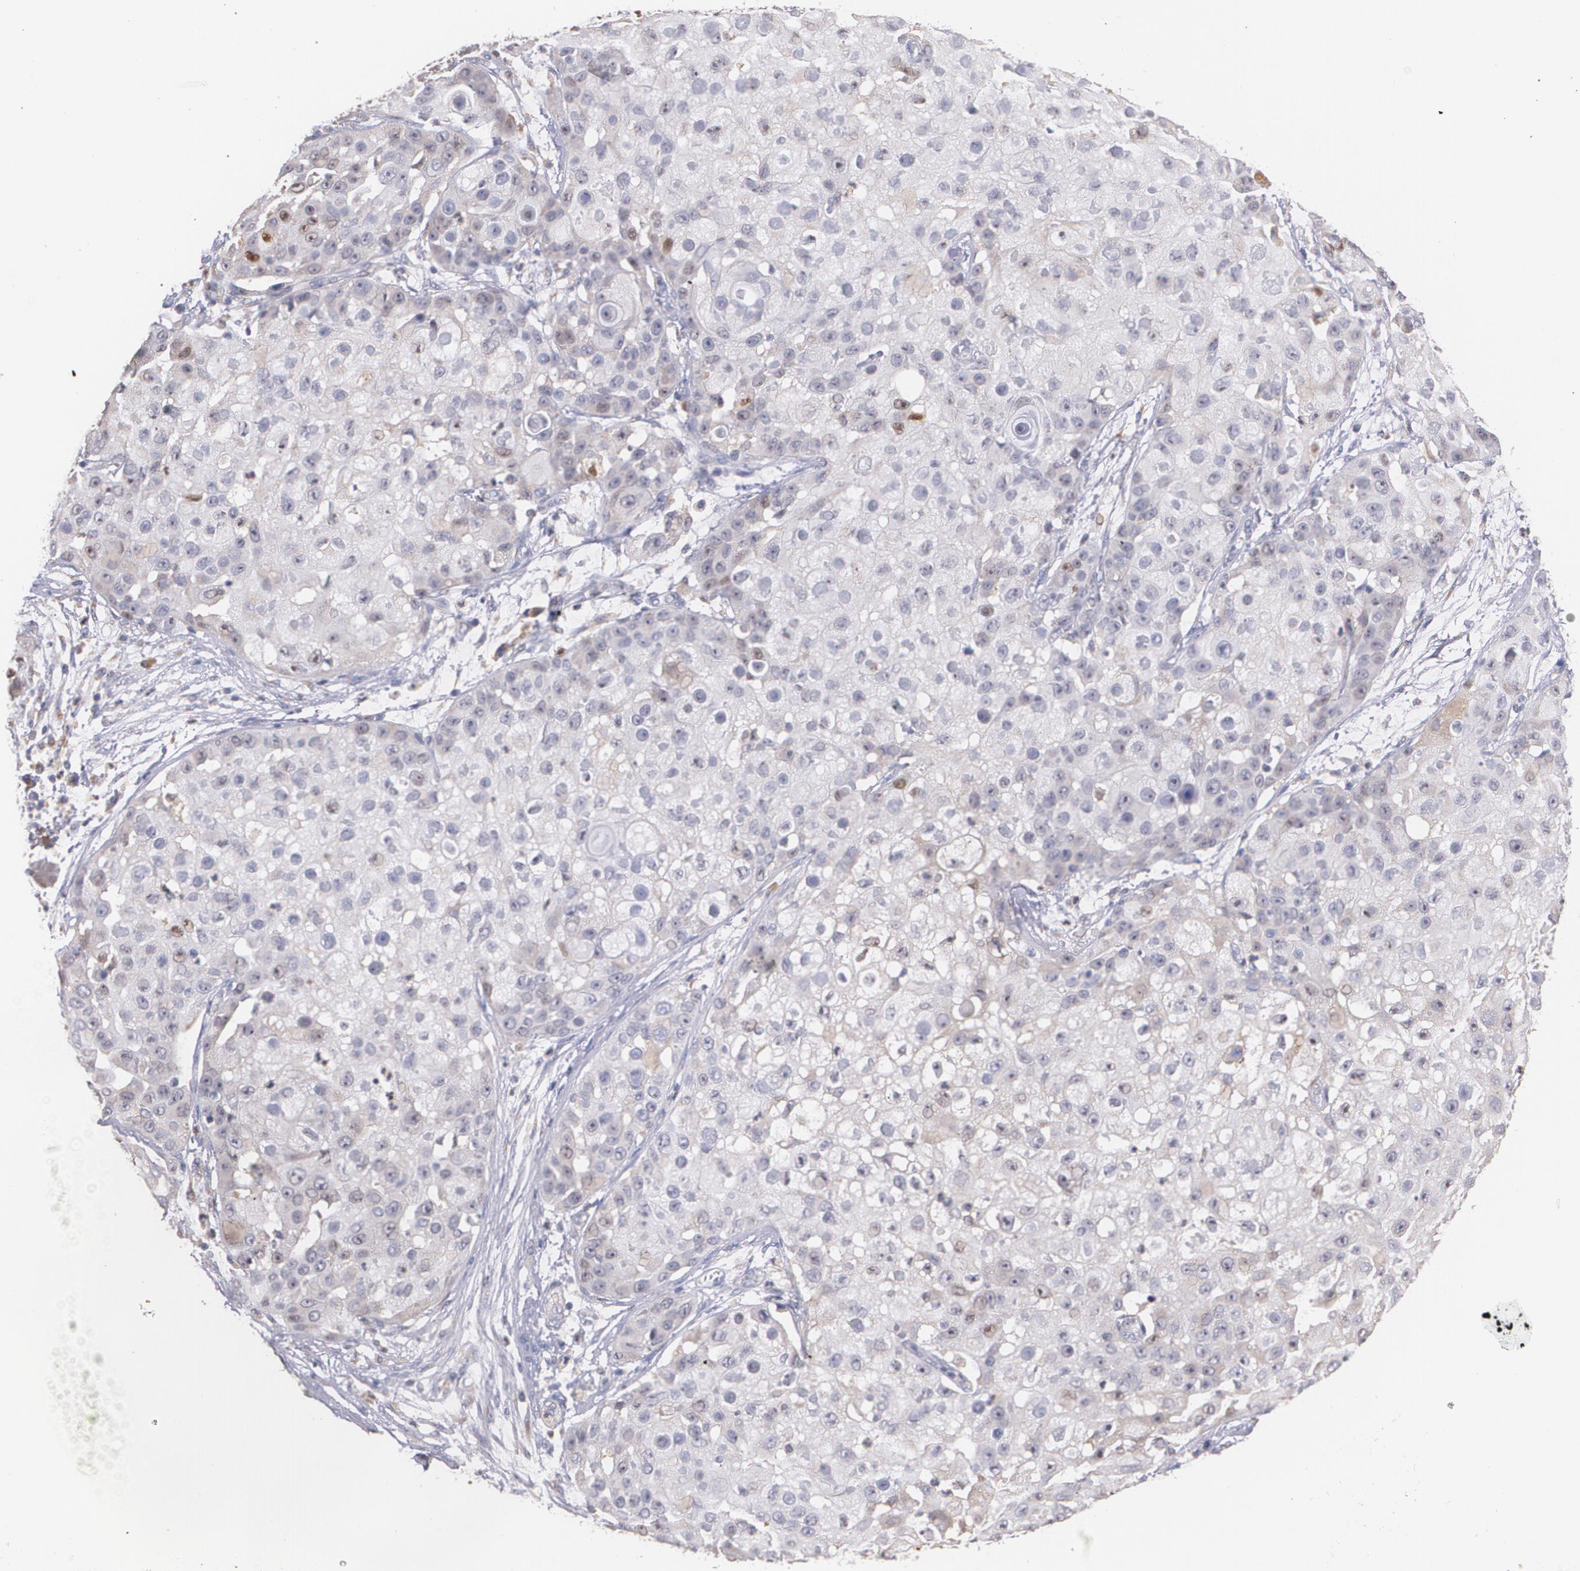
{"staining": {"intensity": "weak", "quantity": "<25%", "location": "cytoplasmic/membranous,nuclear"}, "tissue": "skin cancer", "cell_type": "Tumor cells", "image_type": "cancer", "snomed": [{"axis": "morphology", "description": "Squamous cell carcinoma, NOS"}, {"axis": "topography", "description": "Skin"}], "caption": "Immunohistochemistry of human squamous cell carcinoma (skin) demonstrates no positivity in tumor cells. Brightfield microscopy of IHC stained with DAB (brown) and hematoxylin (blue), captured at high magnification.", "gene": "ATF3", "patient": {"sex": "female", "age": 57}}